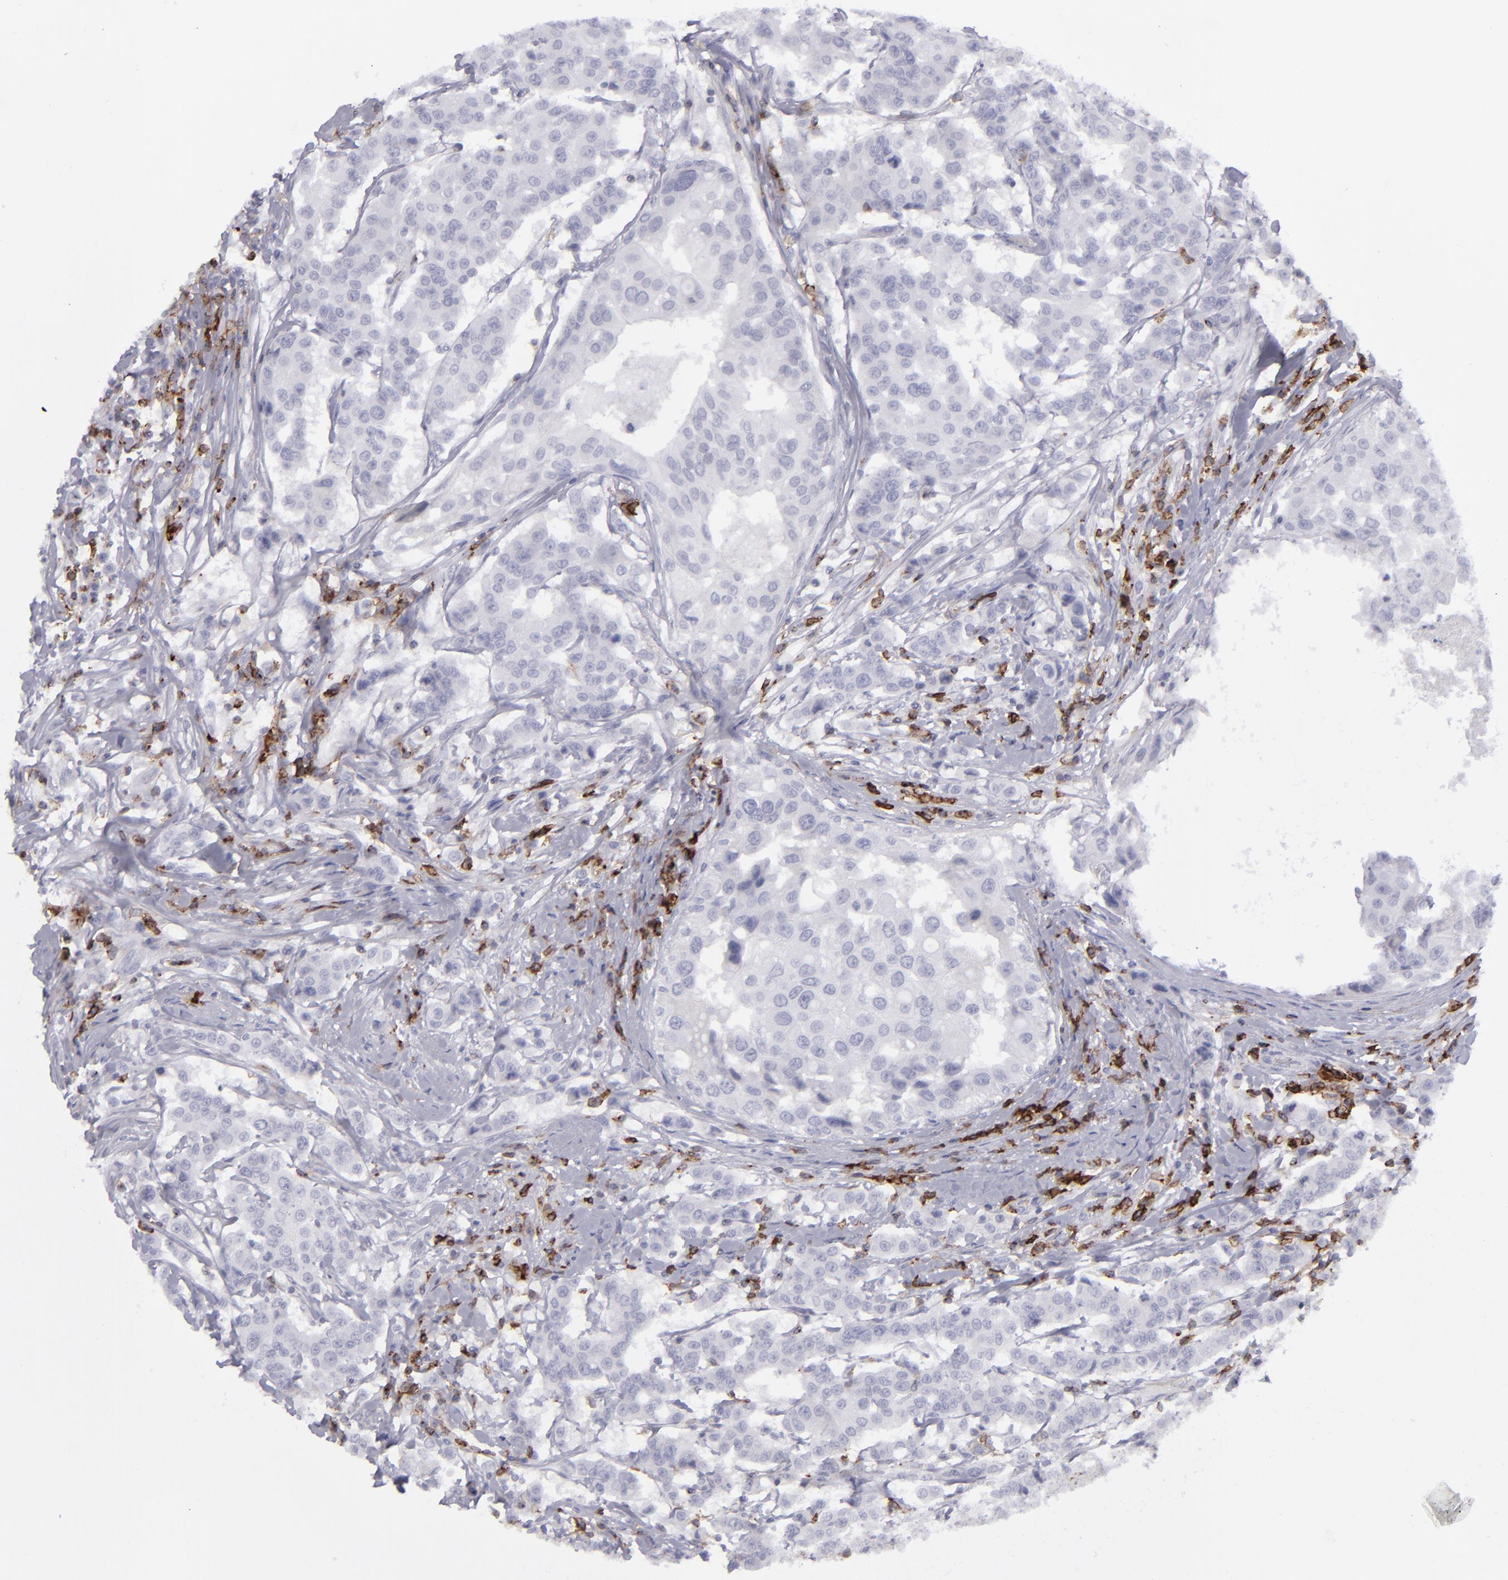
{"staining": {"intensity": "negative", "quantity": "none", "location": "none"}, "tissue": "breast cancer", "cell_type": "Tumor cells", "image_type": "cancer", "snomed": [{"axis": "morphology", "description": "Duct carcinoma"}, {"axis": "topography", "description": "Breast"}], "caption": "This is an immunohistochemistry (IHC) image of infiltrating ductal carcinoma (breast). There is no staining in tumor cells.", "gene": "CD27", "patient": {"sex": "female", "age": 27}}